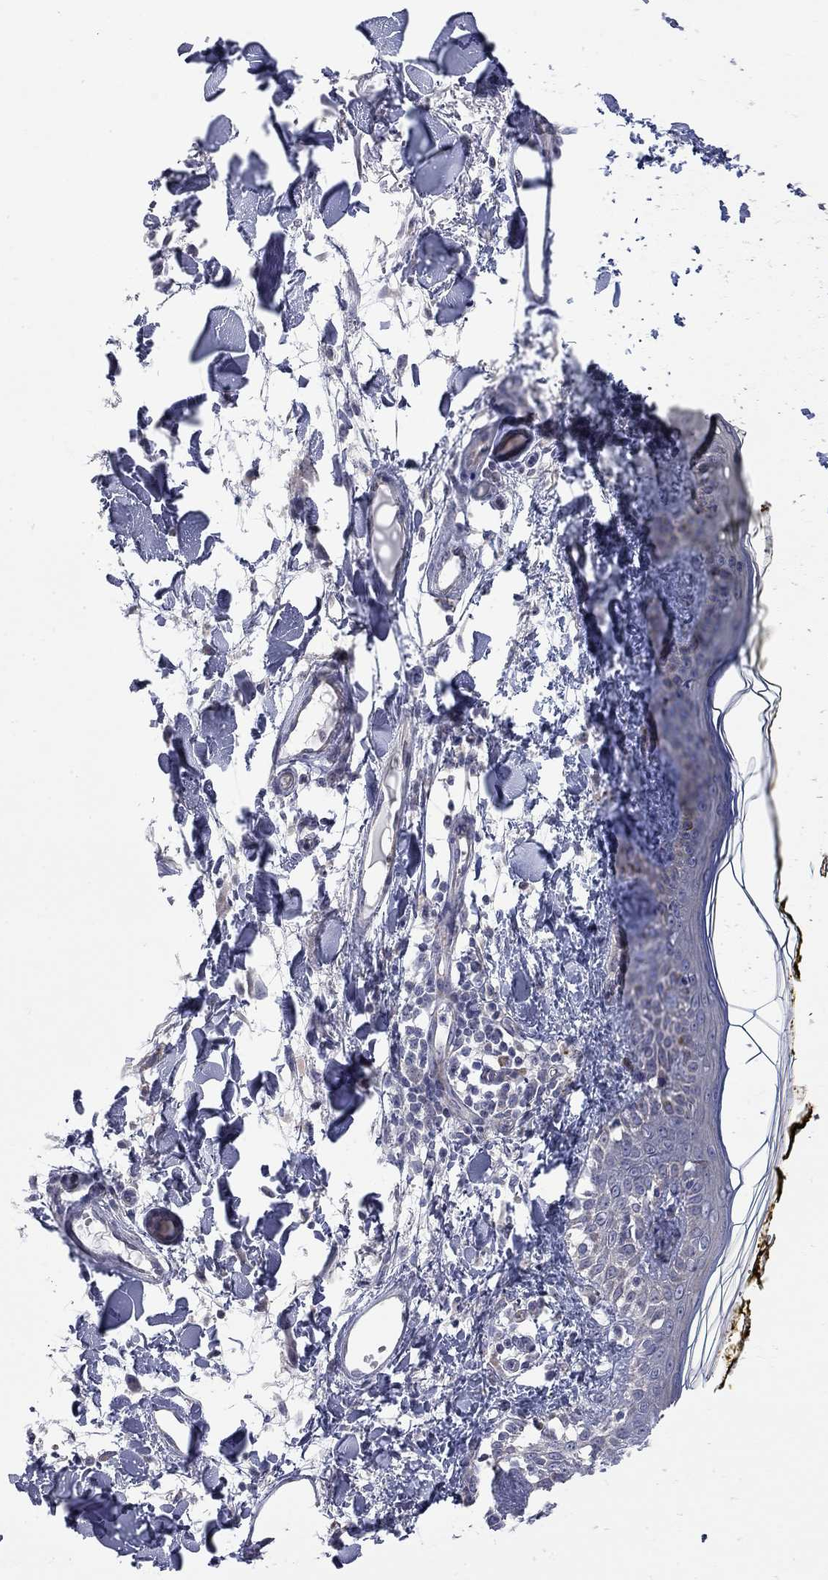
{"staining": {"intensity": "negative", "quantity": "none", "location": "none"}, "tissue": "skin", "cell_type": "Fibroblasts", "image_type": "normal", "snomed": [{"axis": "morphology", "description": "Normal tissue, NOS"}, {"axis": "topography", "description": "Skin"}], "caption": "Skin stained for a protein using immunohistochemistry (IHC) exhibits no staining fibroblasts.", "gene": "ENSG00000255639", "patient": {"sex": "male", "age": 76}}